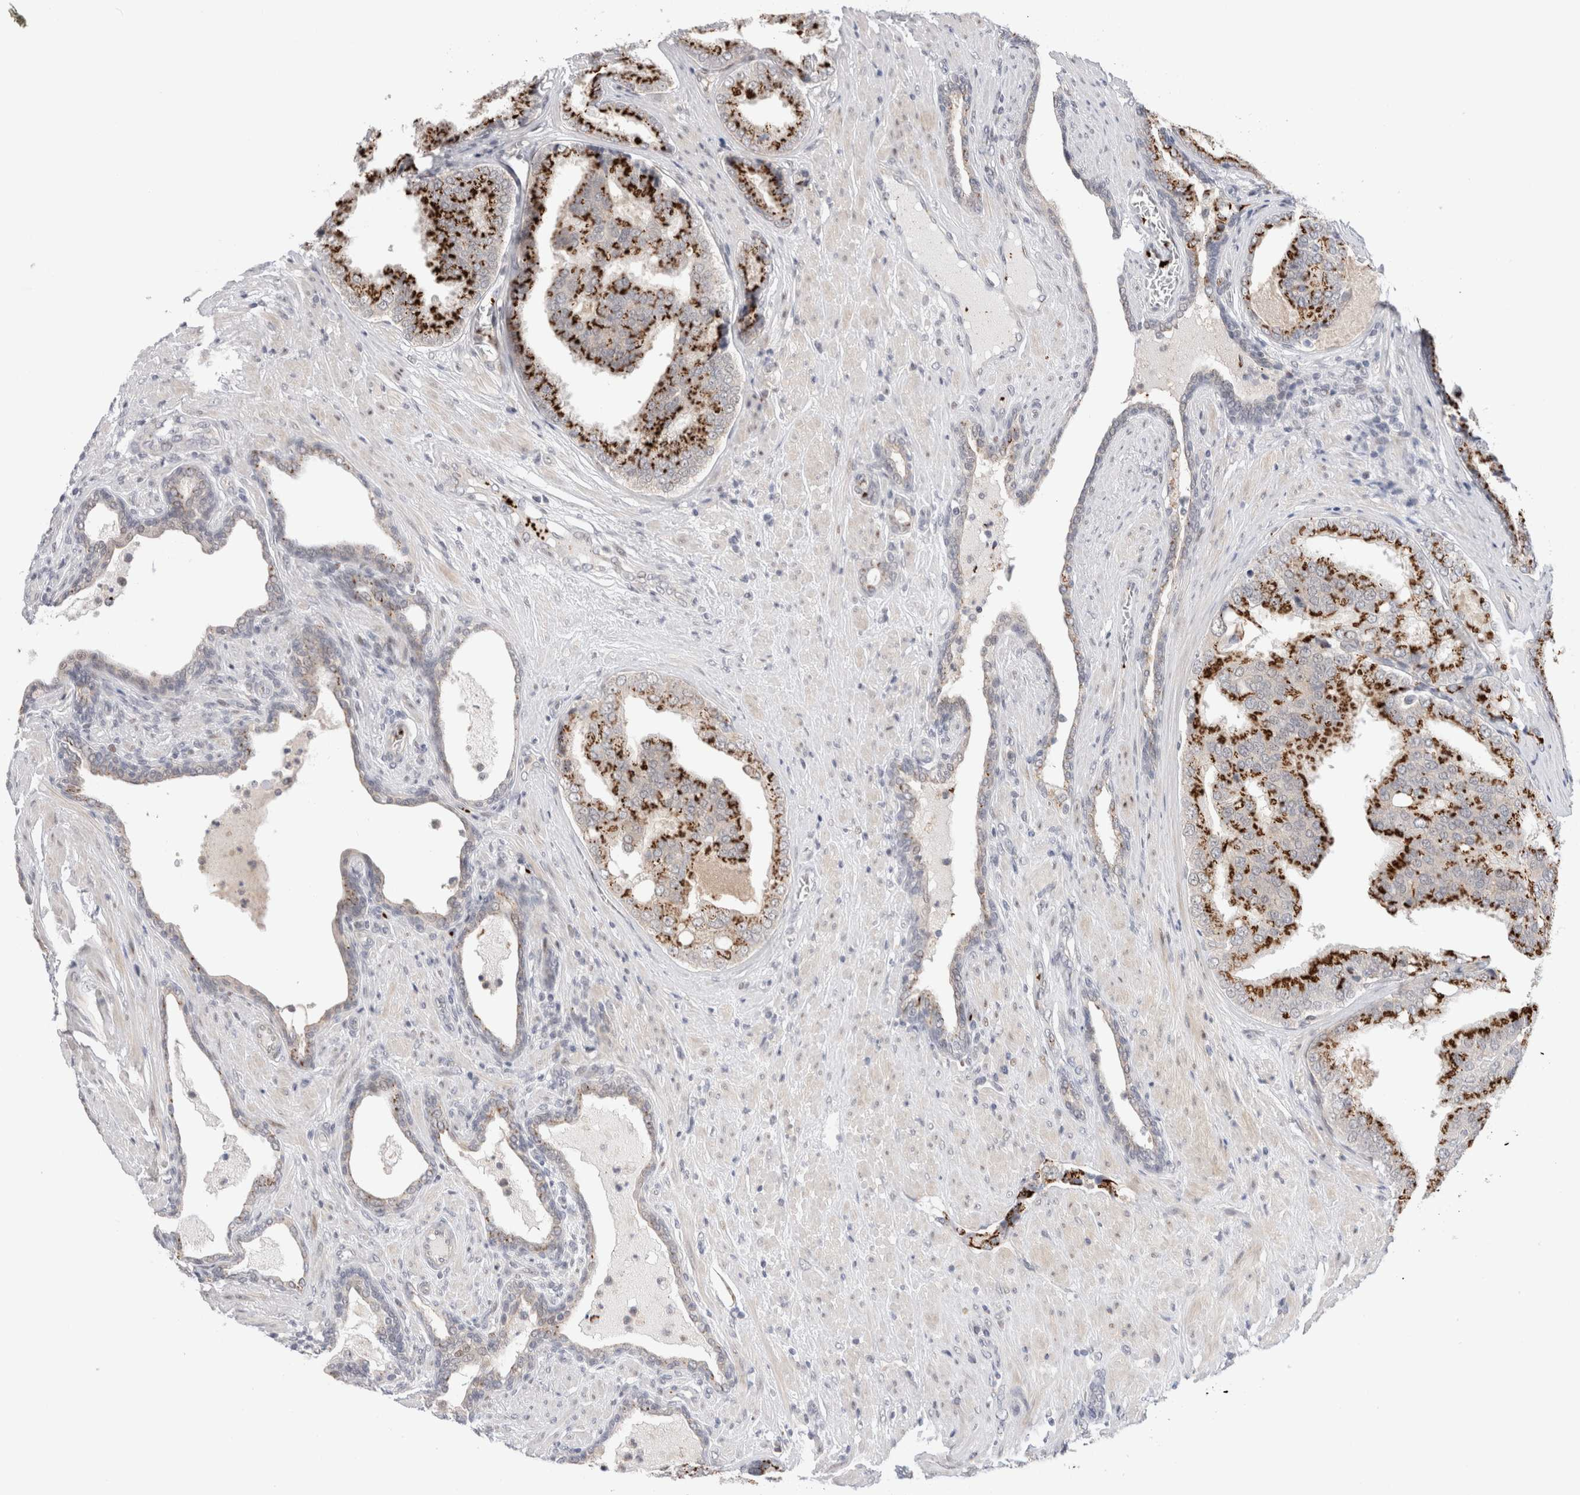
{"staining": {"intensity": "strong", "quantity": "25%-75%", "location": "cytoplasmic/membranous"}, "tissue": "prostate cancer", "cell_type": "Tumor cells", "image_type": "cancer", "snomed": [{"axis": "morphology", "description": "Adenocarcinoma, High grade"}, {"axis": "topography", "description": "Prostate"}], "caption": "The immunohistochemical stain highlights strong cytoplasmic/membranous staining in tumor cells of prostate cancer (high-grade adenocarcinoma) tissue. (DAB = brown stain, brightfield microscopy at high magnification).", "gene": "VPS28", "patient": {"sex": "male", "age": 50}}